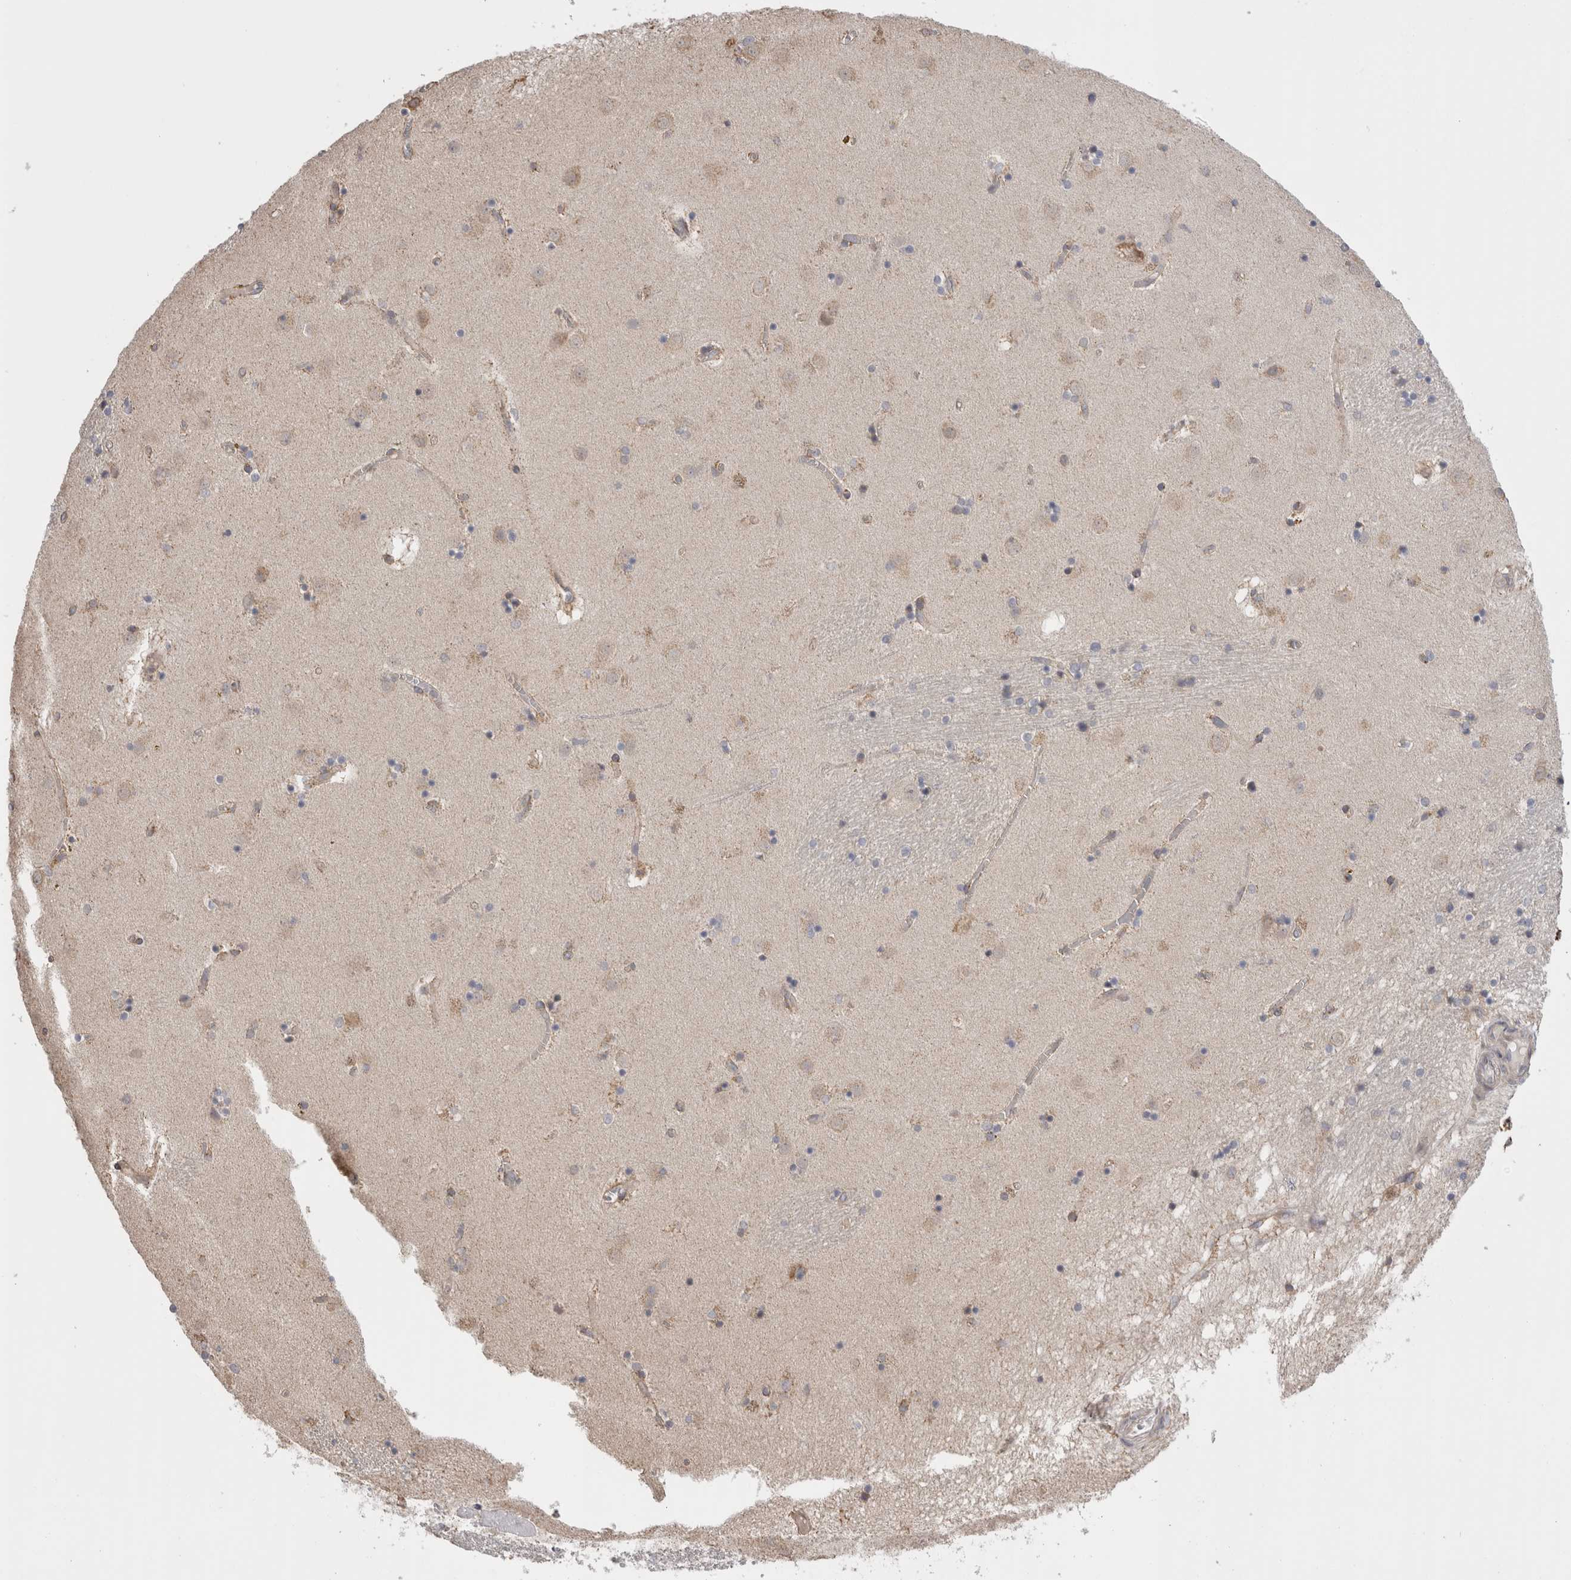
{"staining": {"intensity": "weak", "quantity": "<25%", "location": "cytoplasmic/membranous"}, "tissue": "caudate", "cell_type": "Glial cells", "image_type": "normal", "snomed": [{"axis": "morphology", "description": "Normal tissue, NOS"}, {"axis": "topography", "description": "Lateral ventricle wall"}], "caption": "Immunohistochemistry (IHC) image of normal caudate: caudate stained with DAB exhibits no significant protein staining in glial cells.", "gene": "SMAP2", "patient": {"sex": "male", "age": 70}}